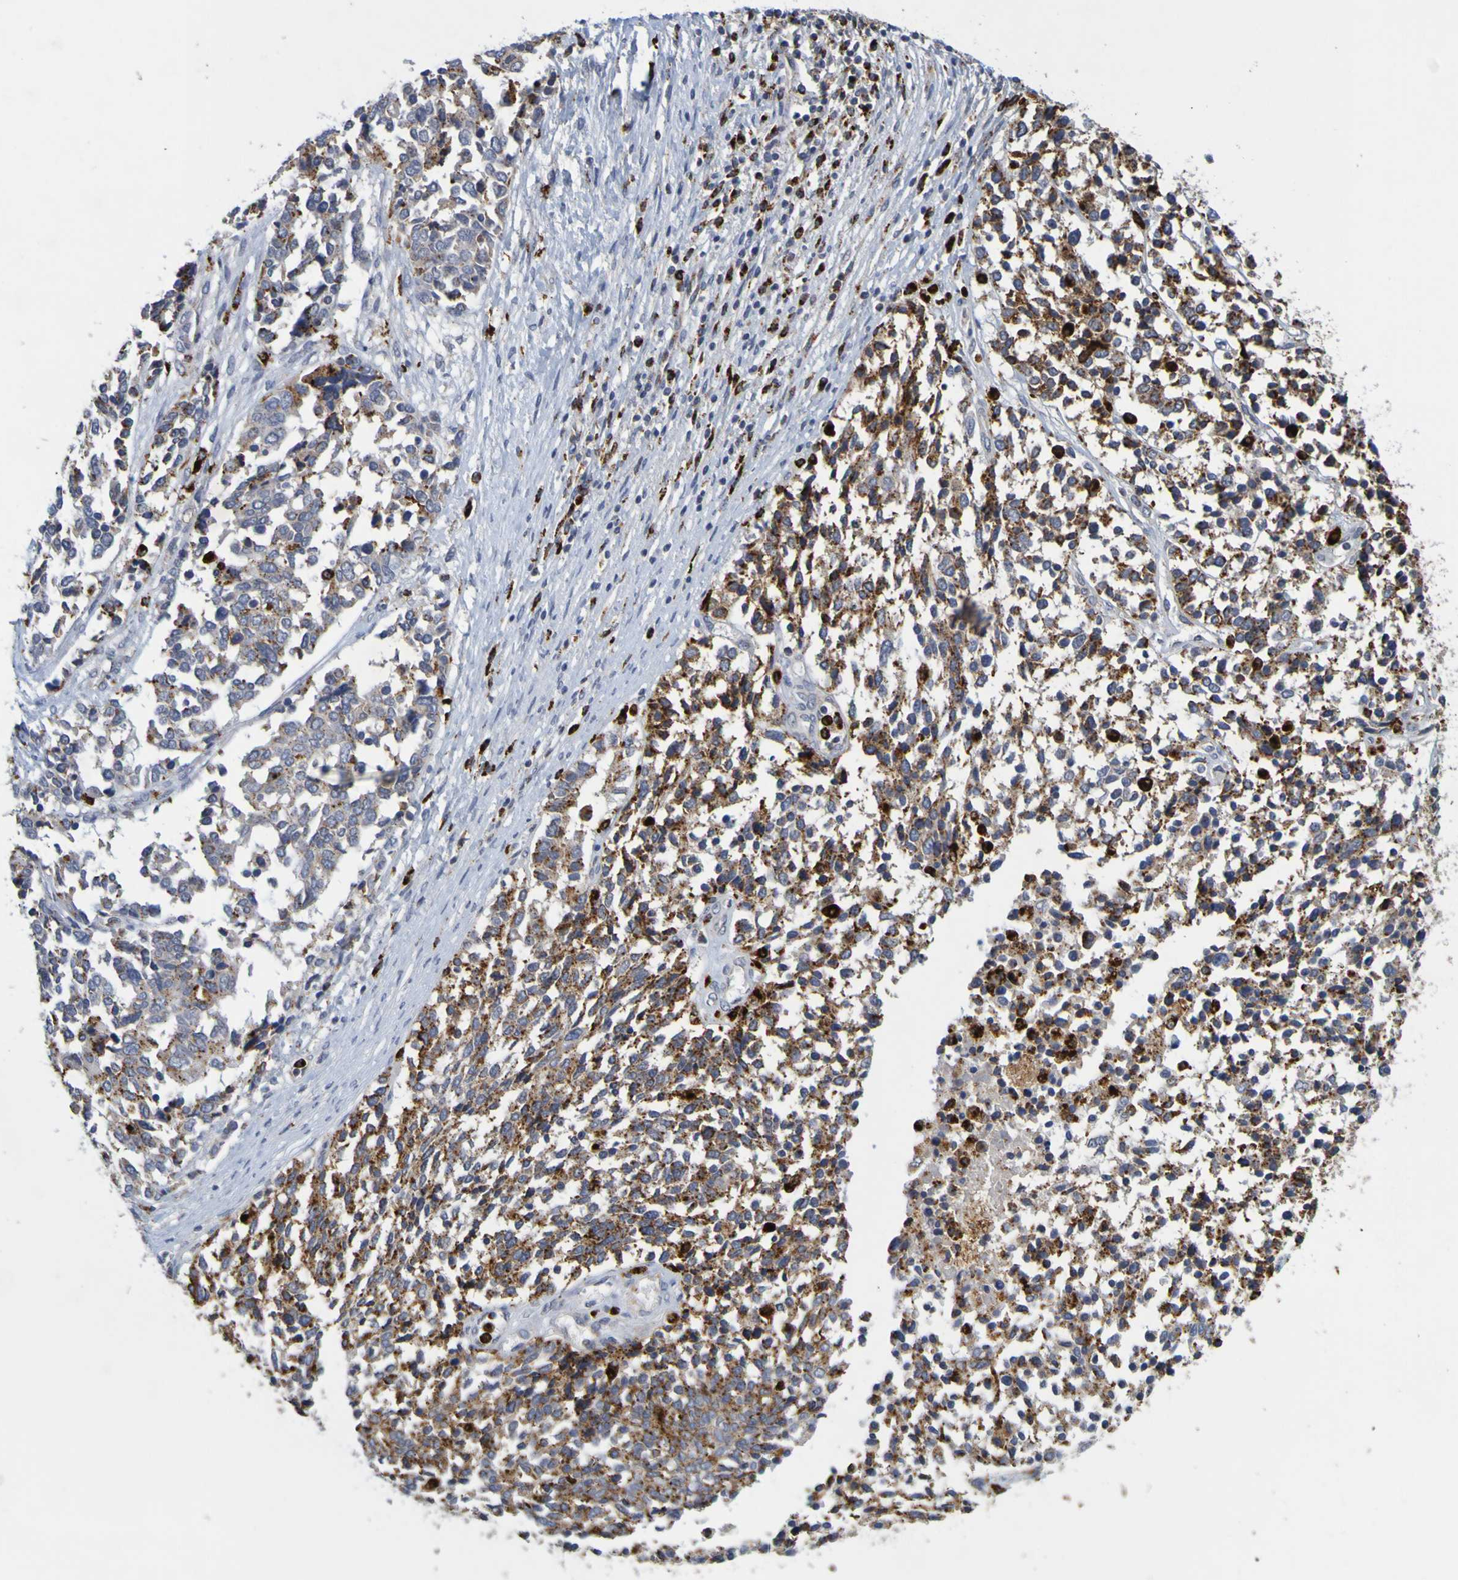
{"staining": {"intensity": "moderate", "quantity": "25%-75%", "location": "cytoplasmic/membranous"}, "tissue": "ovarian cancer", "cell_type": "Tumor cells", "image_type": "cancer", "snomed": [{"axis": "morphology", "description": "Cystadenocarcinoma, serous, NOS"}, {"axis": "topography", "description": "Ovary"}], "caption": "Tumor cells reveal moderate cytoplasmic/membranous expression in approximately 25%-75% of cells in serous cystadenocarcinoma (ovarian).", "gene": "TPH1", "patient": {"sex": "female", "age": 44}}